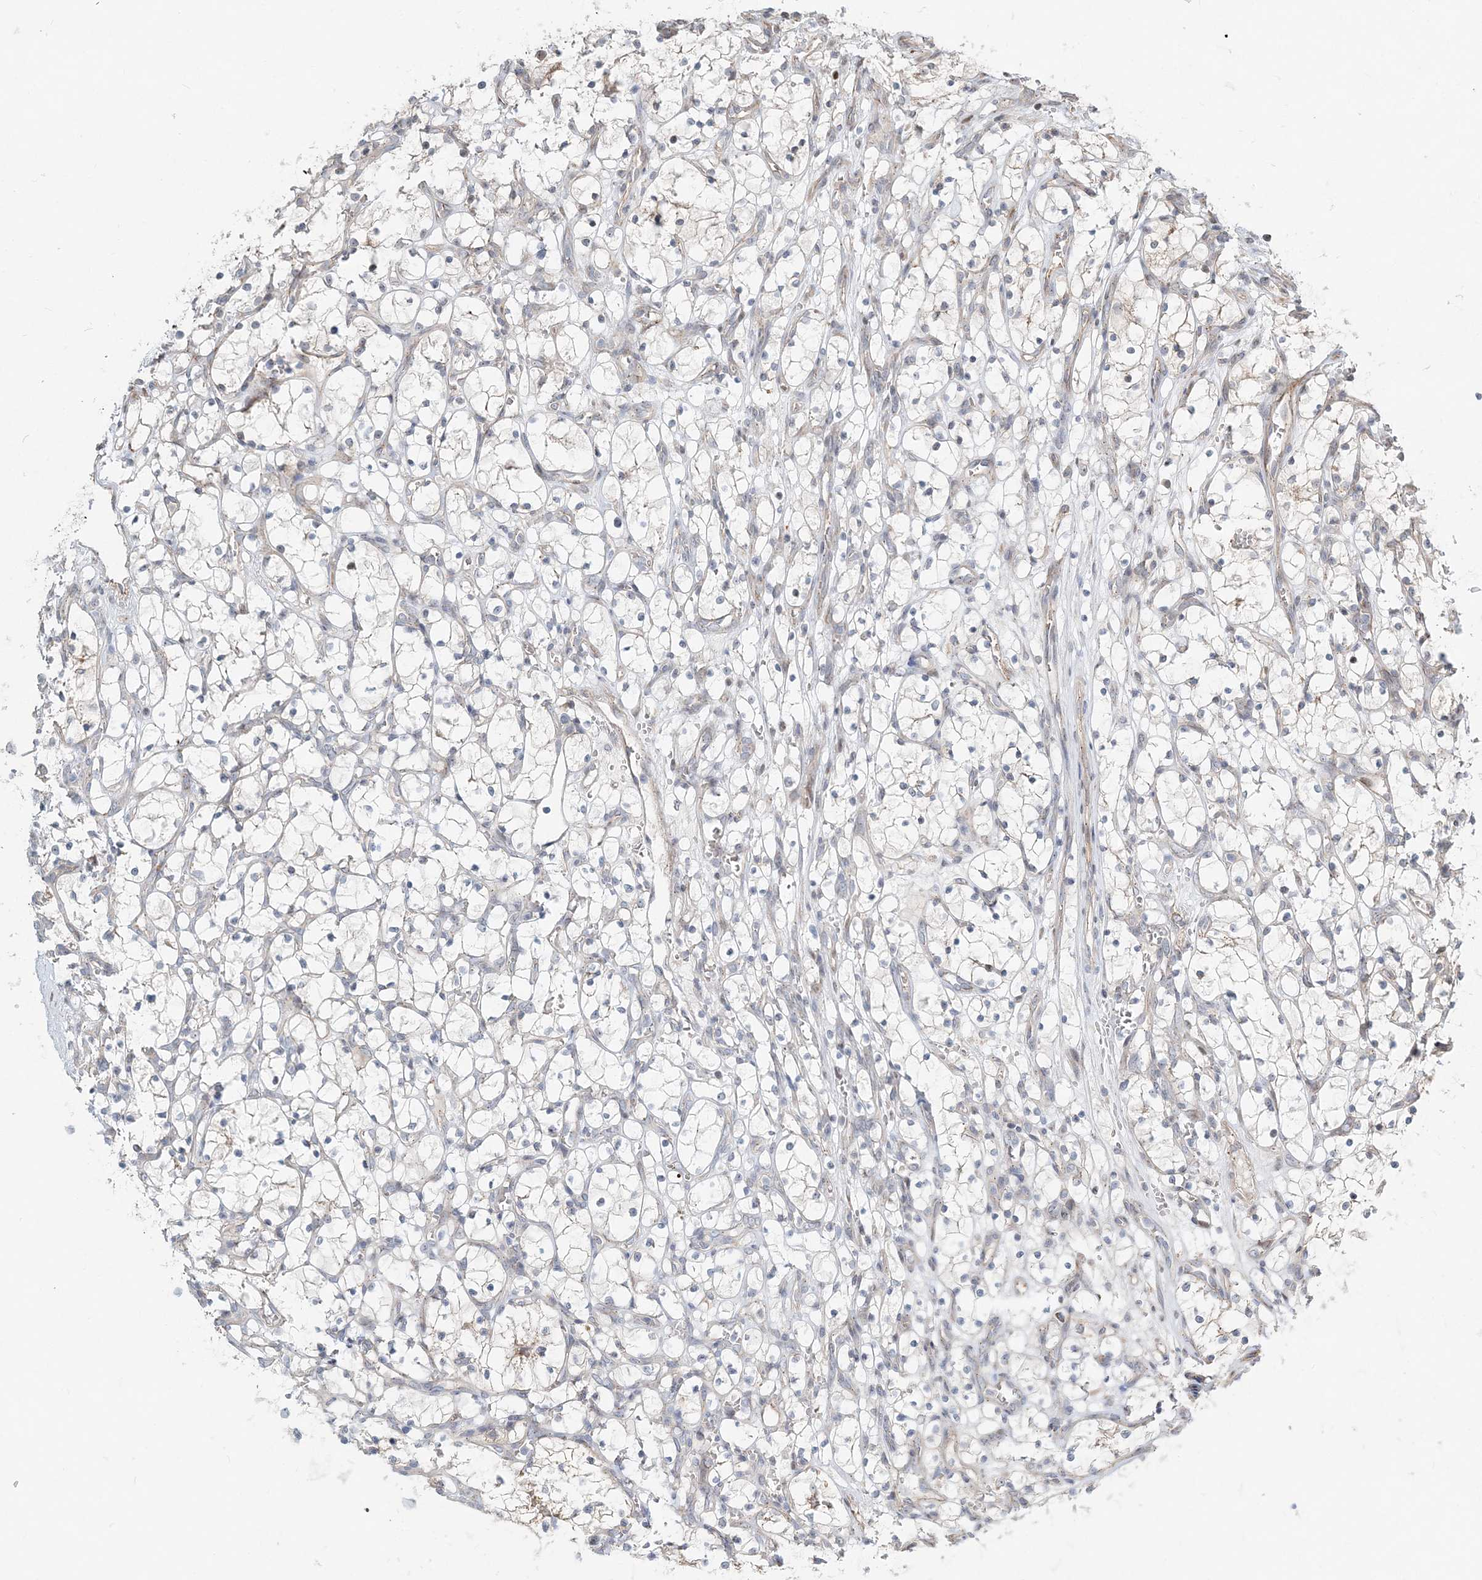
{"staining": {"intensity": "negative", "quantity": "none", "location": "none"}, "tissue": "renal cancer", "cell_type": "Tumor cells", "image_type": "cancer", "snomed": [{"axis": "morphology", "description": "Adenocarcinoma, NOS"}, {"axis": "topography", "description": "Kidney"}], "caption": "Tumor cells show no significant positivity in renal cancer. (Brightfield microscopy of DAB IHC at high magnification).", "gene": "CXXC5", "patient": {"sex": "female", "age": 69}}